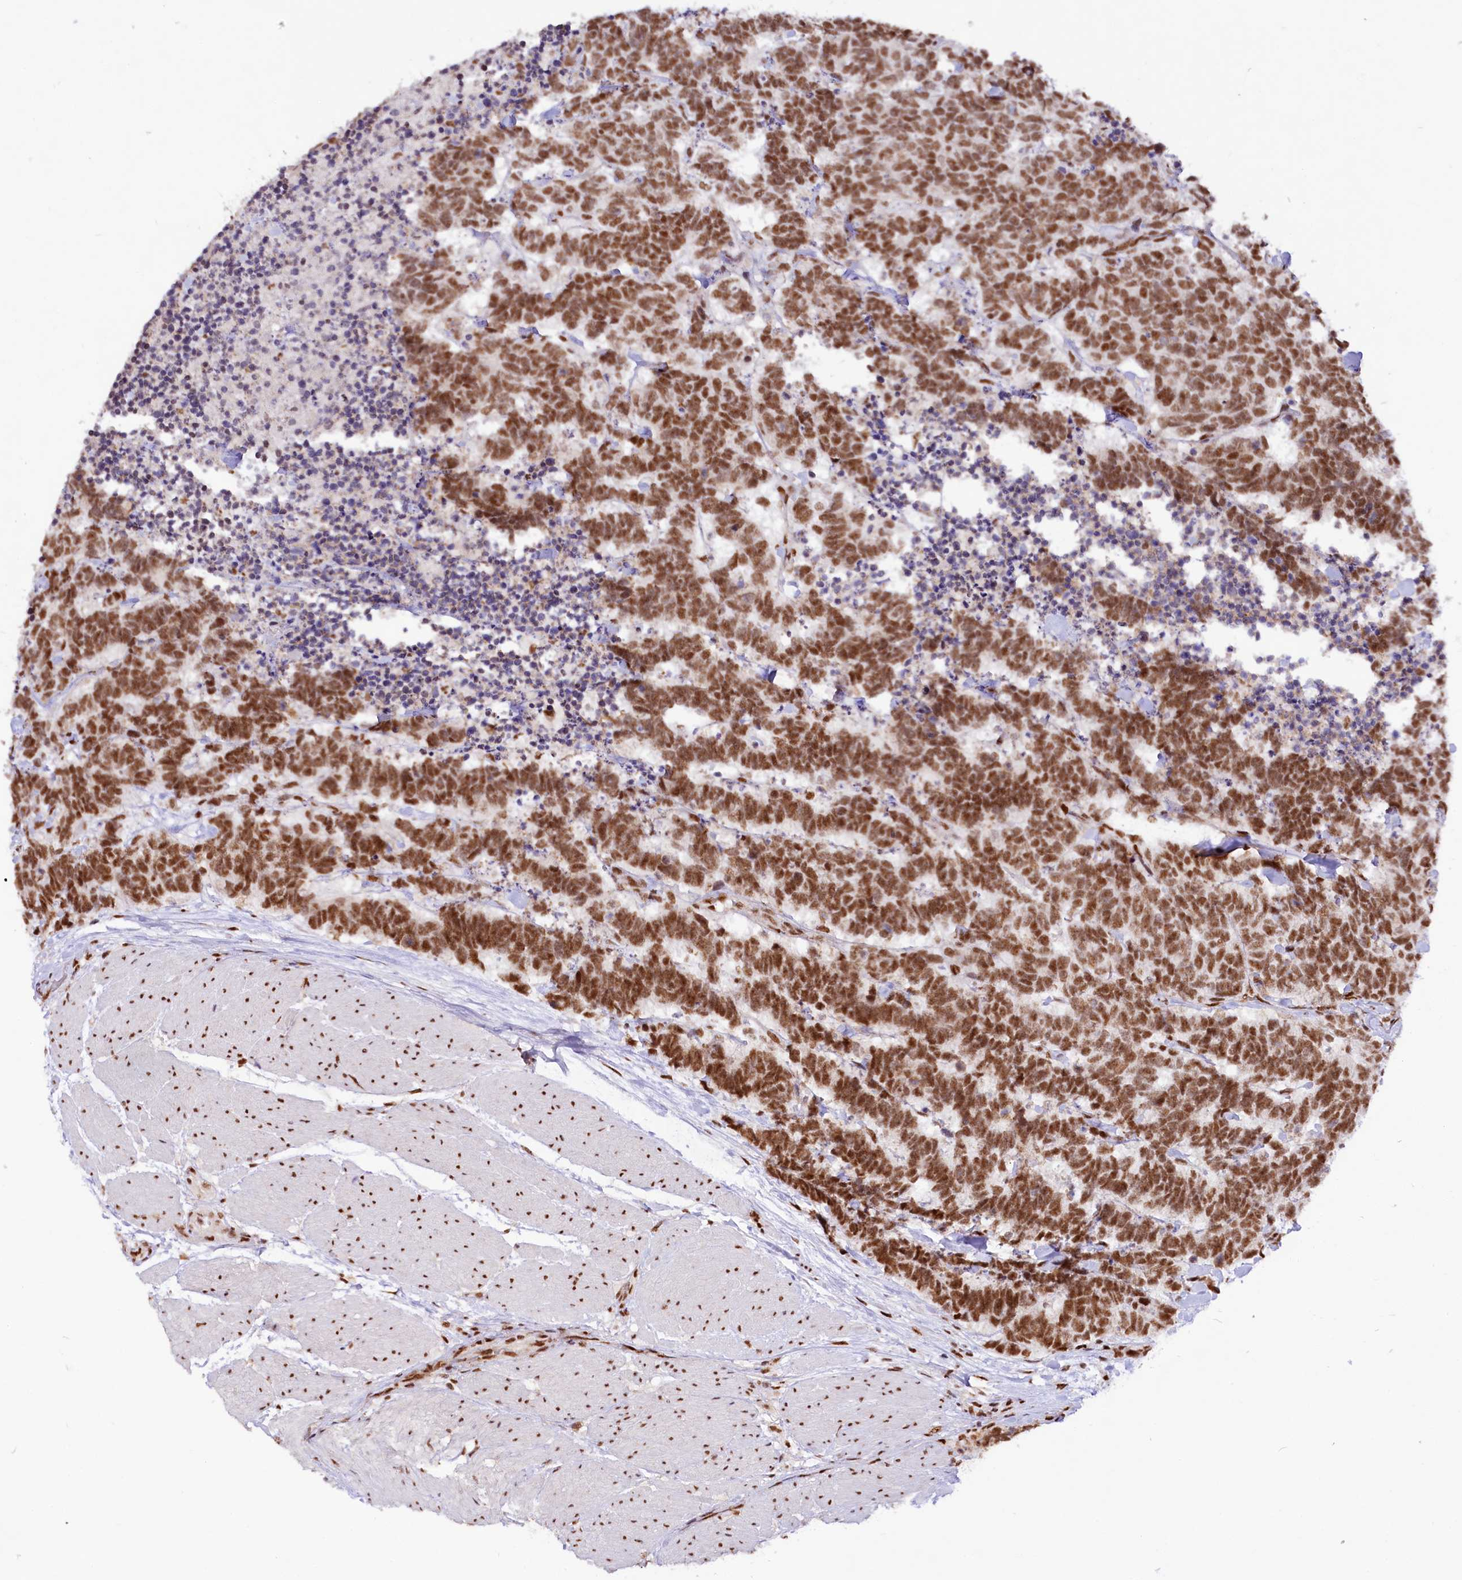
{"staining": {"intensity": "strong", "quantity": ">75%", "location": "nuclear"}, "tissue": "carcinoid", "cell_type": "Tumor cells", "image_type": "cancer", "snomed": [{"axis": "morphology", "description": "Carcinoma, NOS"}, {"axis": "morphology", "description": "Carcinoid, malignant, NOS"}, {"axis": "topography", "description": "Urinary bladder"}], "caption": "There is high levels of strong nuclear staining in tumor cells of carcinoid (malignant), as demonstrated by immunohistochemical staining (brown color).", "gene": "HIRA", "patient": {"sex": "male", "age": 57}}